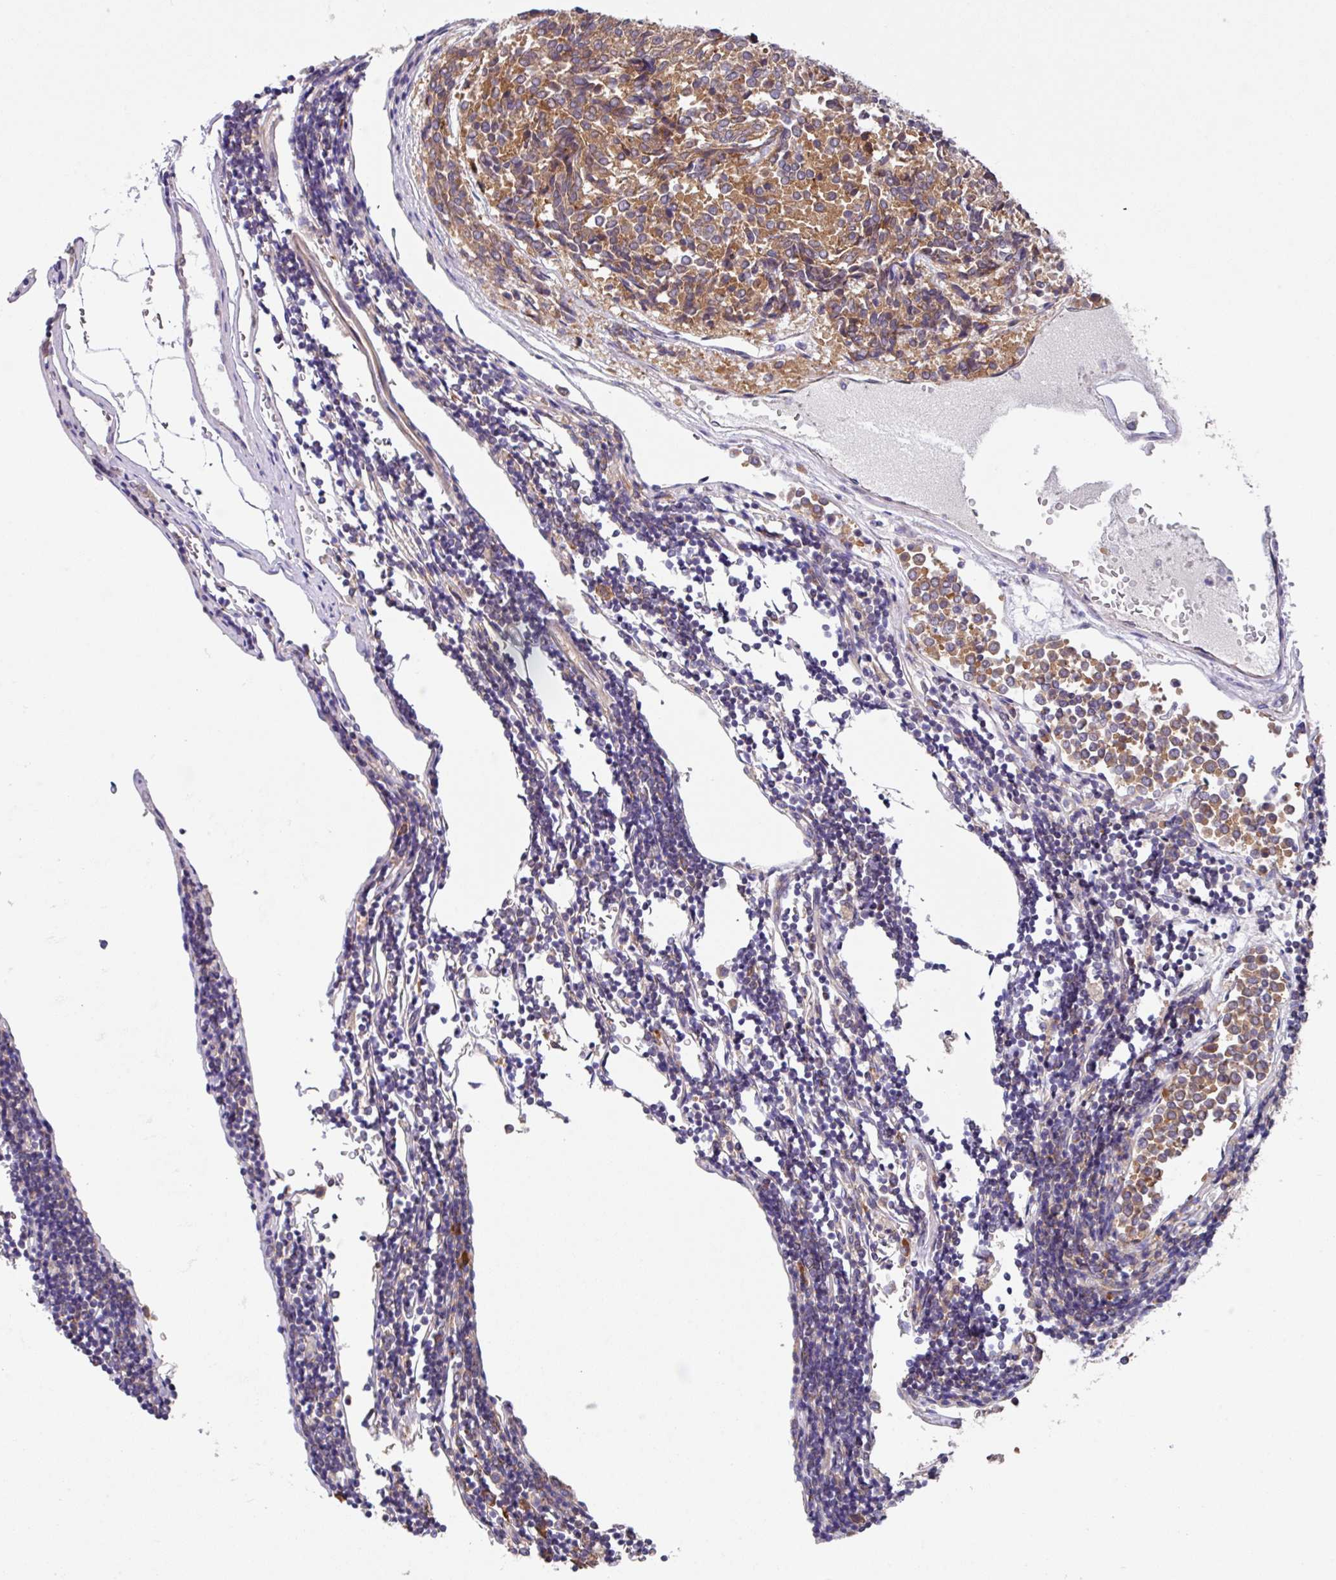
{"staining": {"intensity": "strong", "quantity": ">75%", "location": "cytoplasmic/membranous"}, "tissue": "carcinoid", "cell_type": "Tumor cells", "image_type": "cancer", "snomed": [{"axis": "morphology", "description": "Carcinoid, malignant, NOS"}, {"axis": "topography", "description": "Pancreas"}], "caption": "DAB immunohistochemical staining of human malignant carcinoid shows strong cytoplasmic/membranous protein positivity in about >75% of tumor cells.", "gene": "EIF4B", "patient": {"sex": "female", "age": 54}}